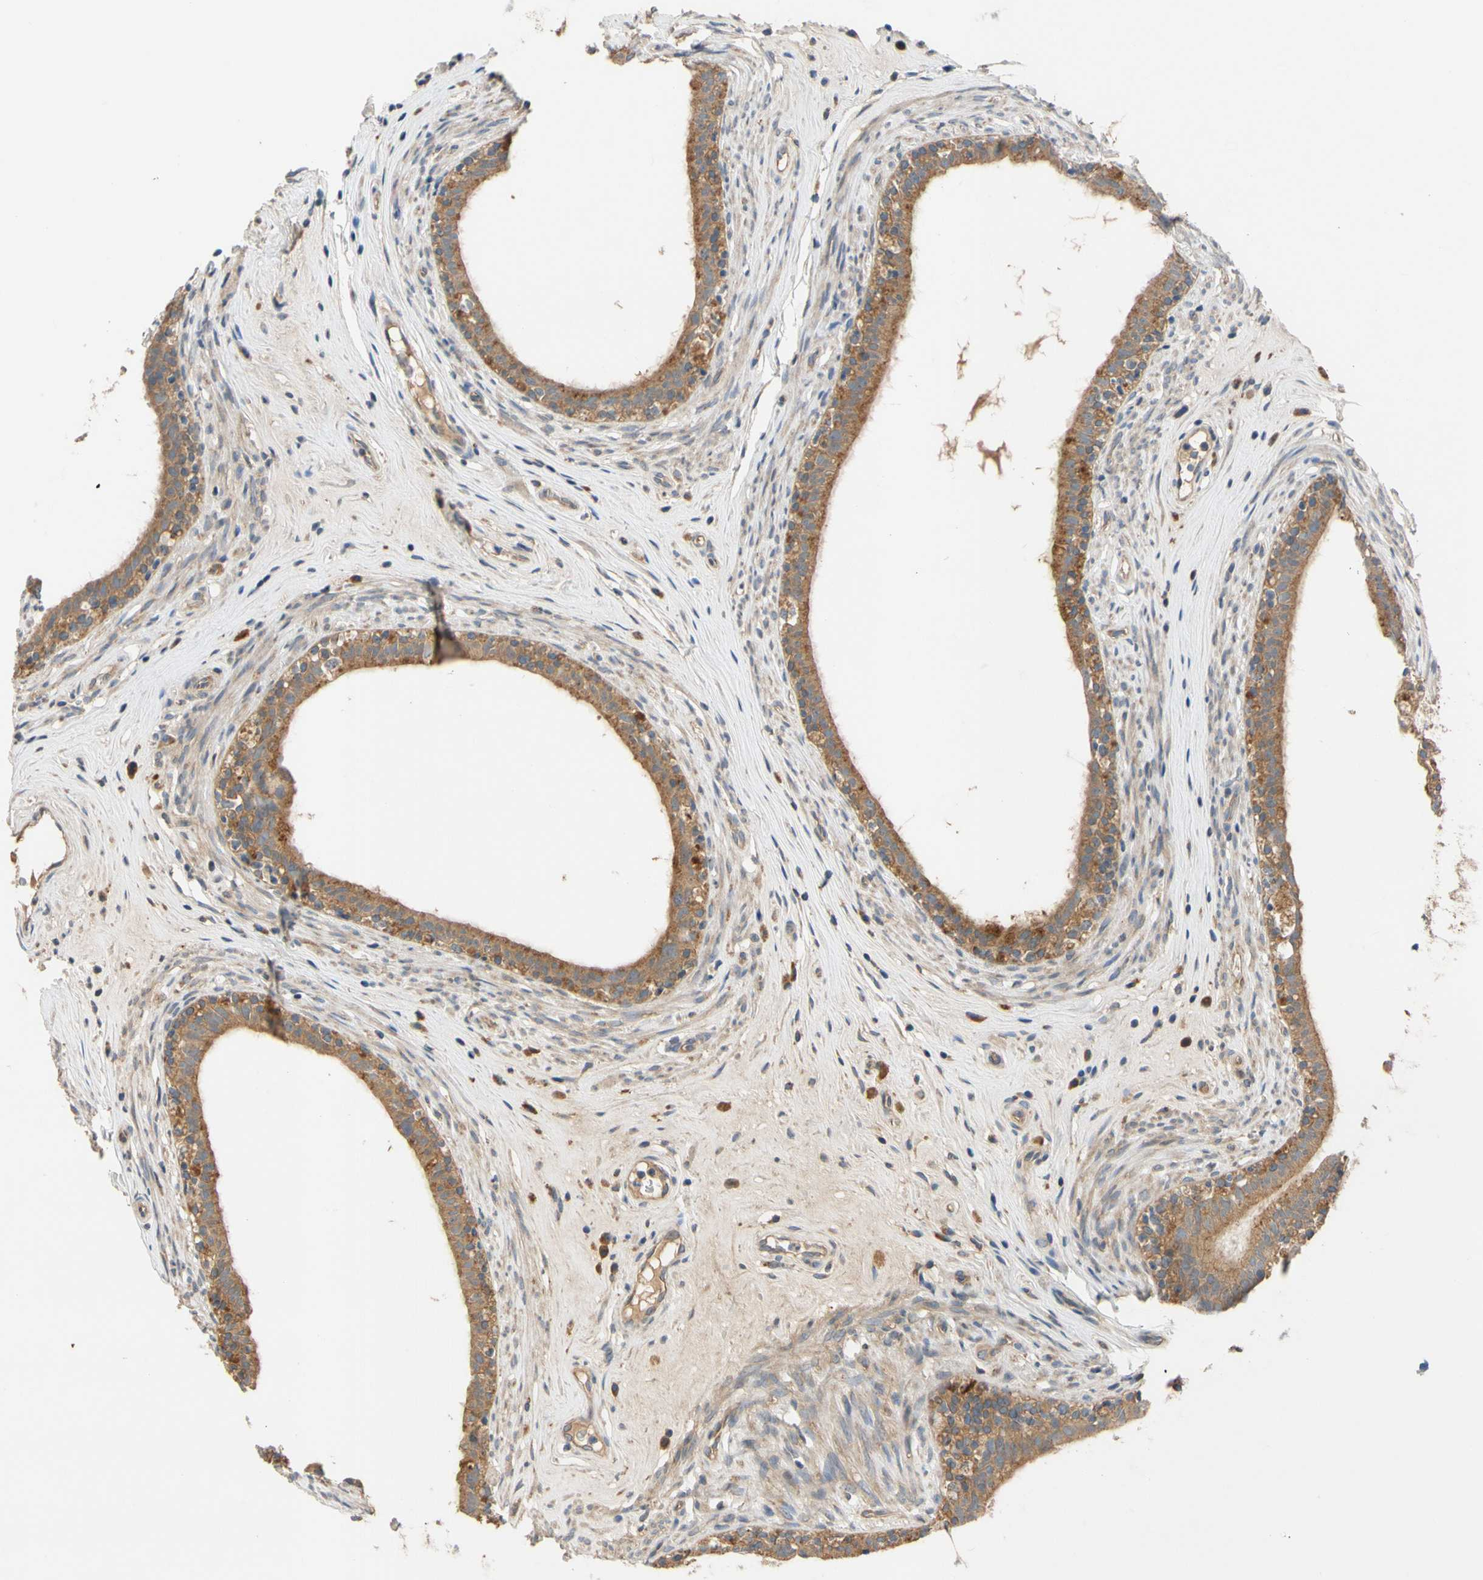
{"staining": {"intensity": "moderate", "quantity": ">75%", "location": "cytoplasmic/membranous"}, "tissue": "epididymis", "cell_type": "Glandular cells", "image_type": "normal", "snomed": [{"axis": "morphology", "description": "Normal tissue, NOS"}, {"axis": "morphology", "description": "Inflammation, NOS"}, {"axis": "topography", "description": "Epididymis"}], "caption": "Immunohistochemical staining of unremarkable human epididymis shows >75% levels of moderate cytoplasmic/membranous protein staining in approximately >75% of glandular cells.", "gene": "MBTPS2", "patient": {"sex": "male", "age": 84}}